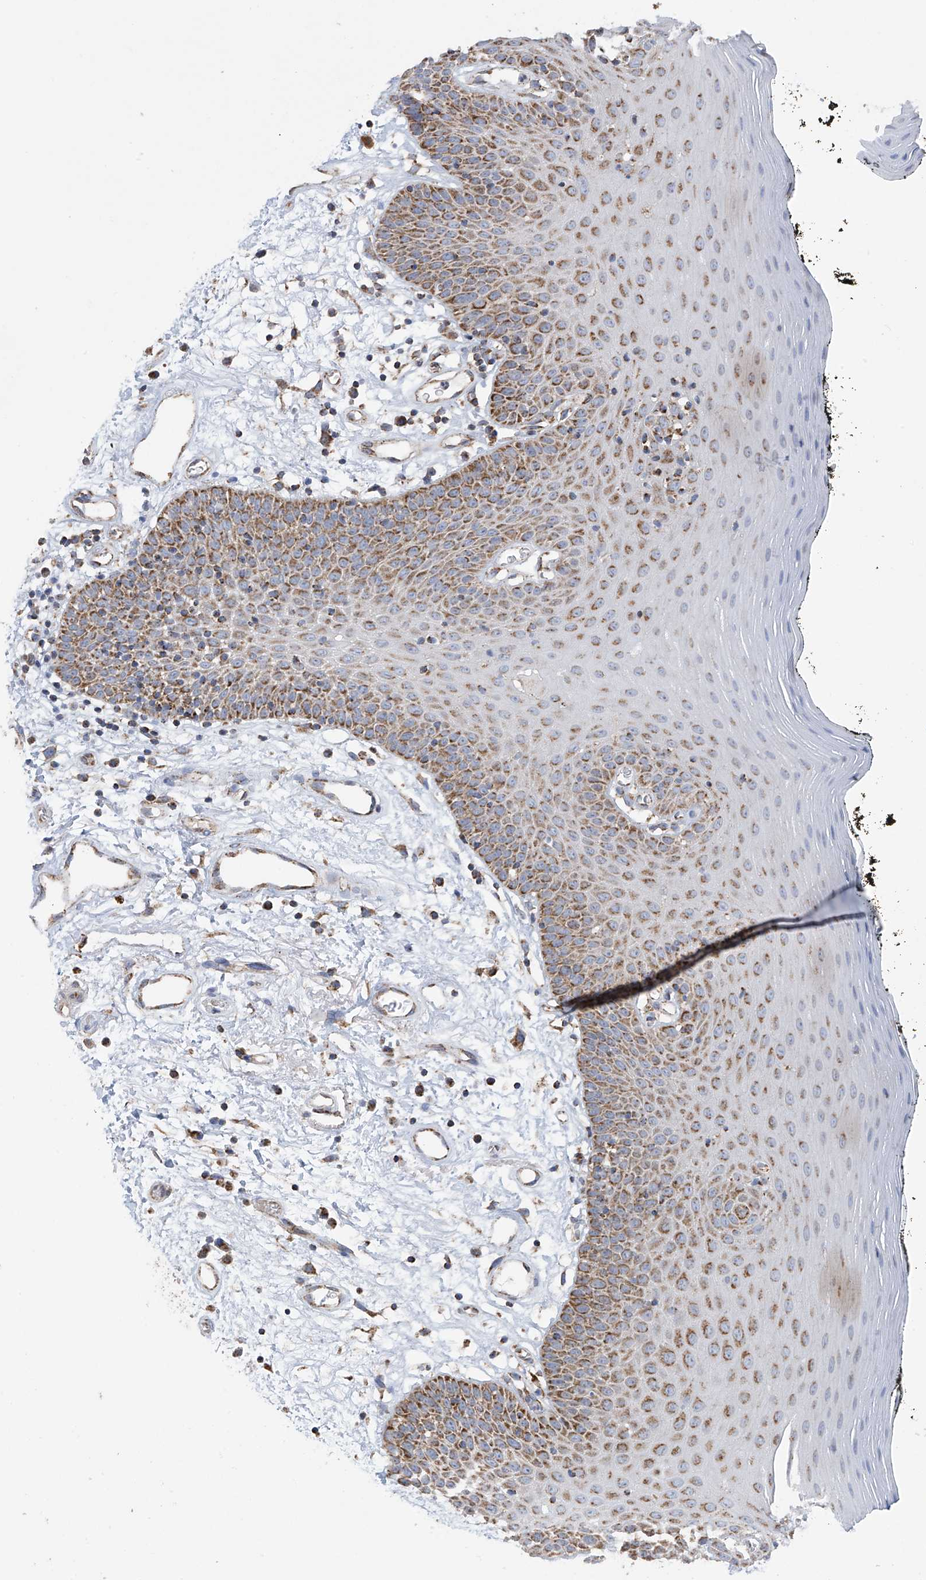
{"staining": {"intensity": "moderate", "quantity": ">75%", "location": "cytoplasmic/membranous"}, "tissue": "oral mucosa", "cell_type": "Squamous epithelial cells", "image_type": "normal", "snomed": [{"axis": "morphology", "description": "Normal tissue, NOS"}, {"axis": "topography", "description": "Oral tissue"}], "caption": "This histopathology image displays immunohistochemistry (IHC) staining of unremarkable oral mucosa, with medium moderate cytoplasmic/membranous staining in about >75% of squamous epithelial cells.", "gene": "PNPT1", "patient": {"sex": "male", "age": 74}}